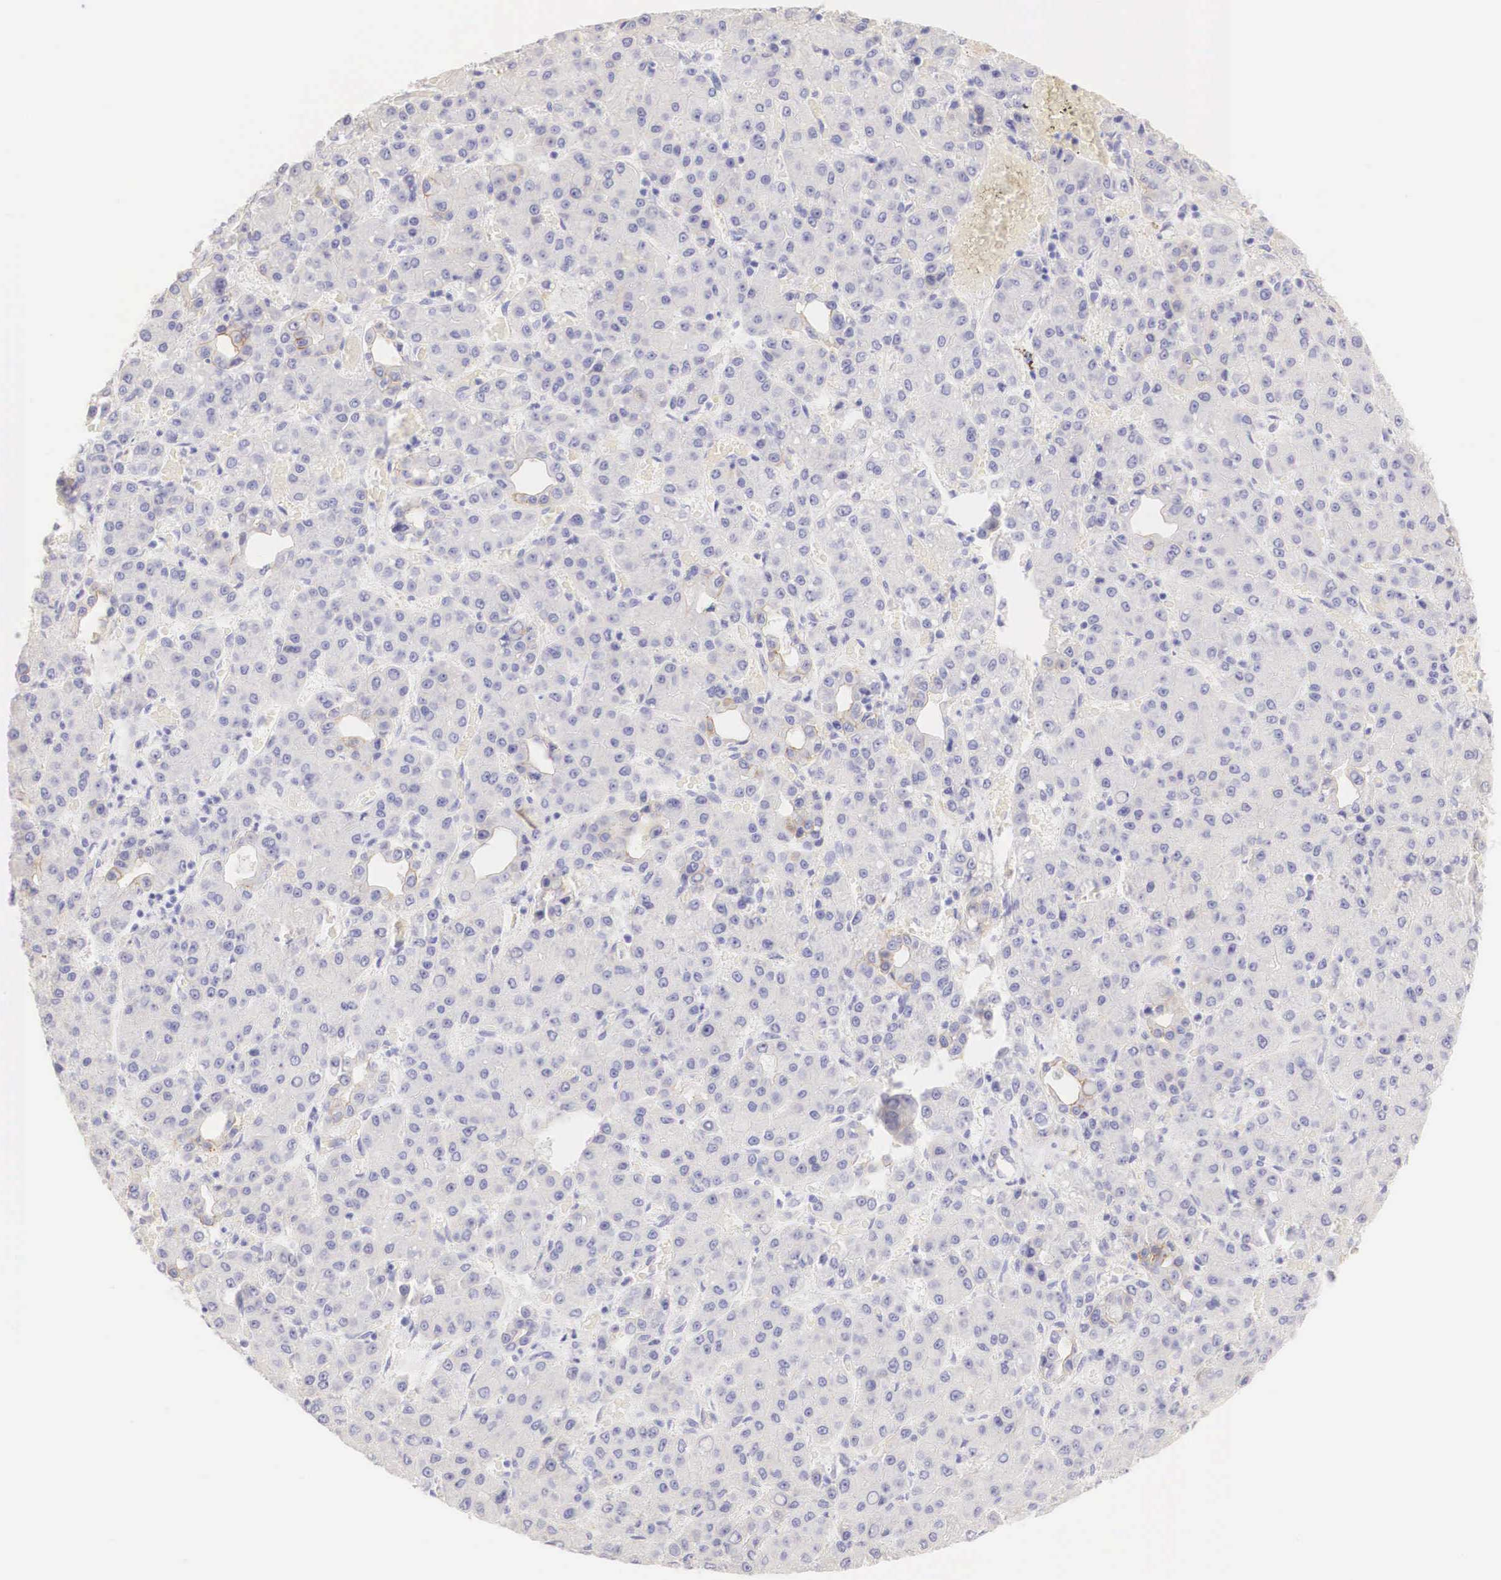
{"staining": {"intensity": "weak", "quantity": "<25%", "location": "cytoplasmic/membranous"}, "tissue": "liver cancer", "cell_type": "Tumor cells", "image_type": "cancer", "snomed": [{"axis": "morphology", "description": "Carcinoma, Hepatocellular, NOS"}, {"axis": "topography", "description": "Liver"}], "caption": "Immunohistochemistry (IHC) of hepatocellular carcinoma (liver) displays no staining in tumor cells.", "gene": "ERBB2", "patient": {"sex": "male", "age": 69}}